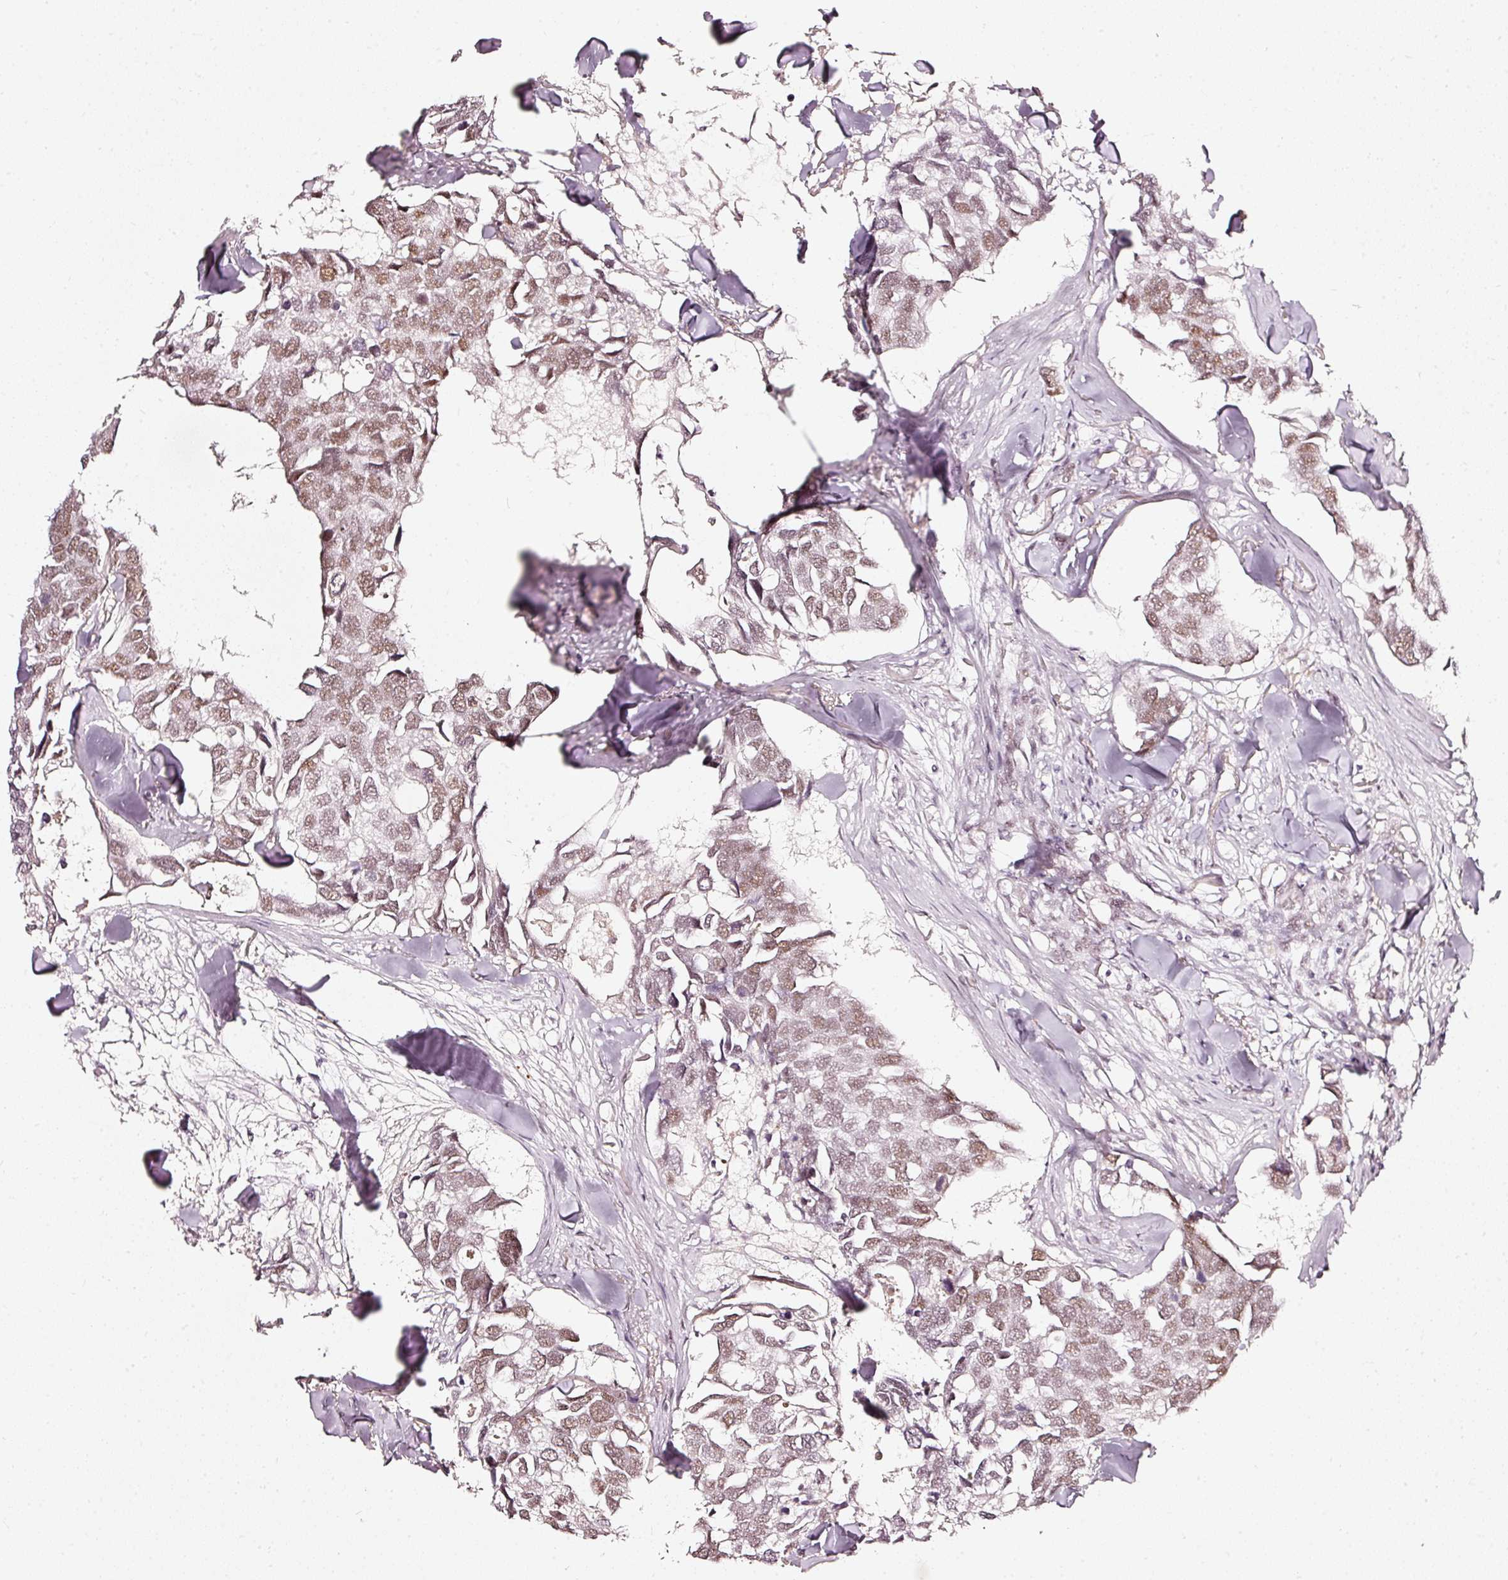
{"staining": {"intensity": "weak", "quantity": ">75%", "location": "nuclear"}, "tissue": "breast cancer", "cell_type": "Tumor cells", "image_type": "cancer", "snomed": [{"axis": "morphology", "description": "Duct carcinoma"}, {"axis": "topography", "description": "Breast"}], "caption": "A brown stain highlights weak nuclear positivity of a protein in infiltrating ductal carcinoma (breast) tumor cells.", "gene": "PPP1R10", "patient": {"sex": "female", "age": 83}}